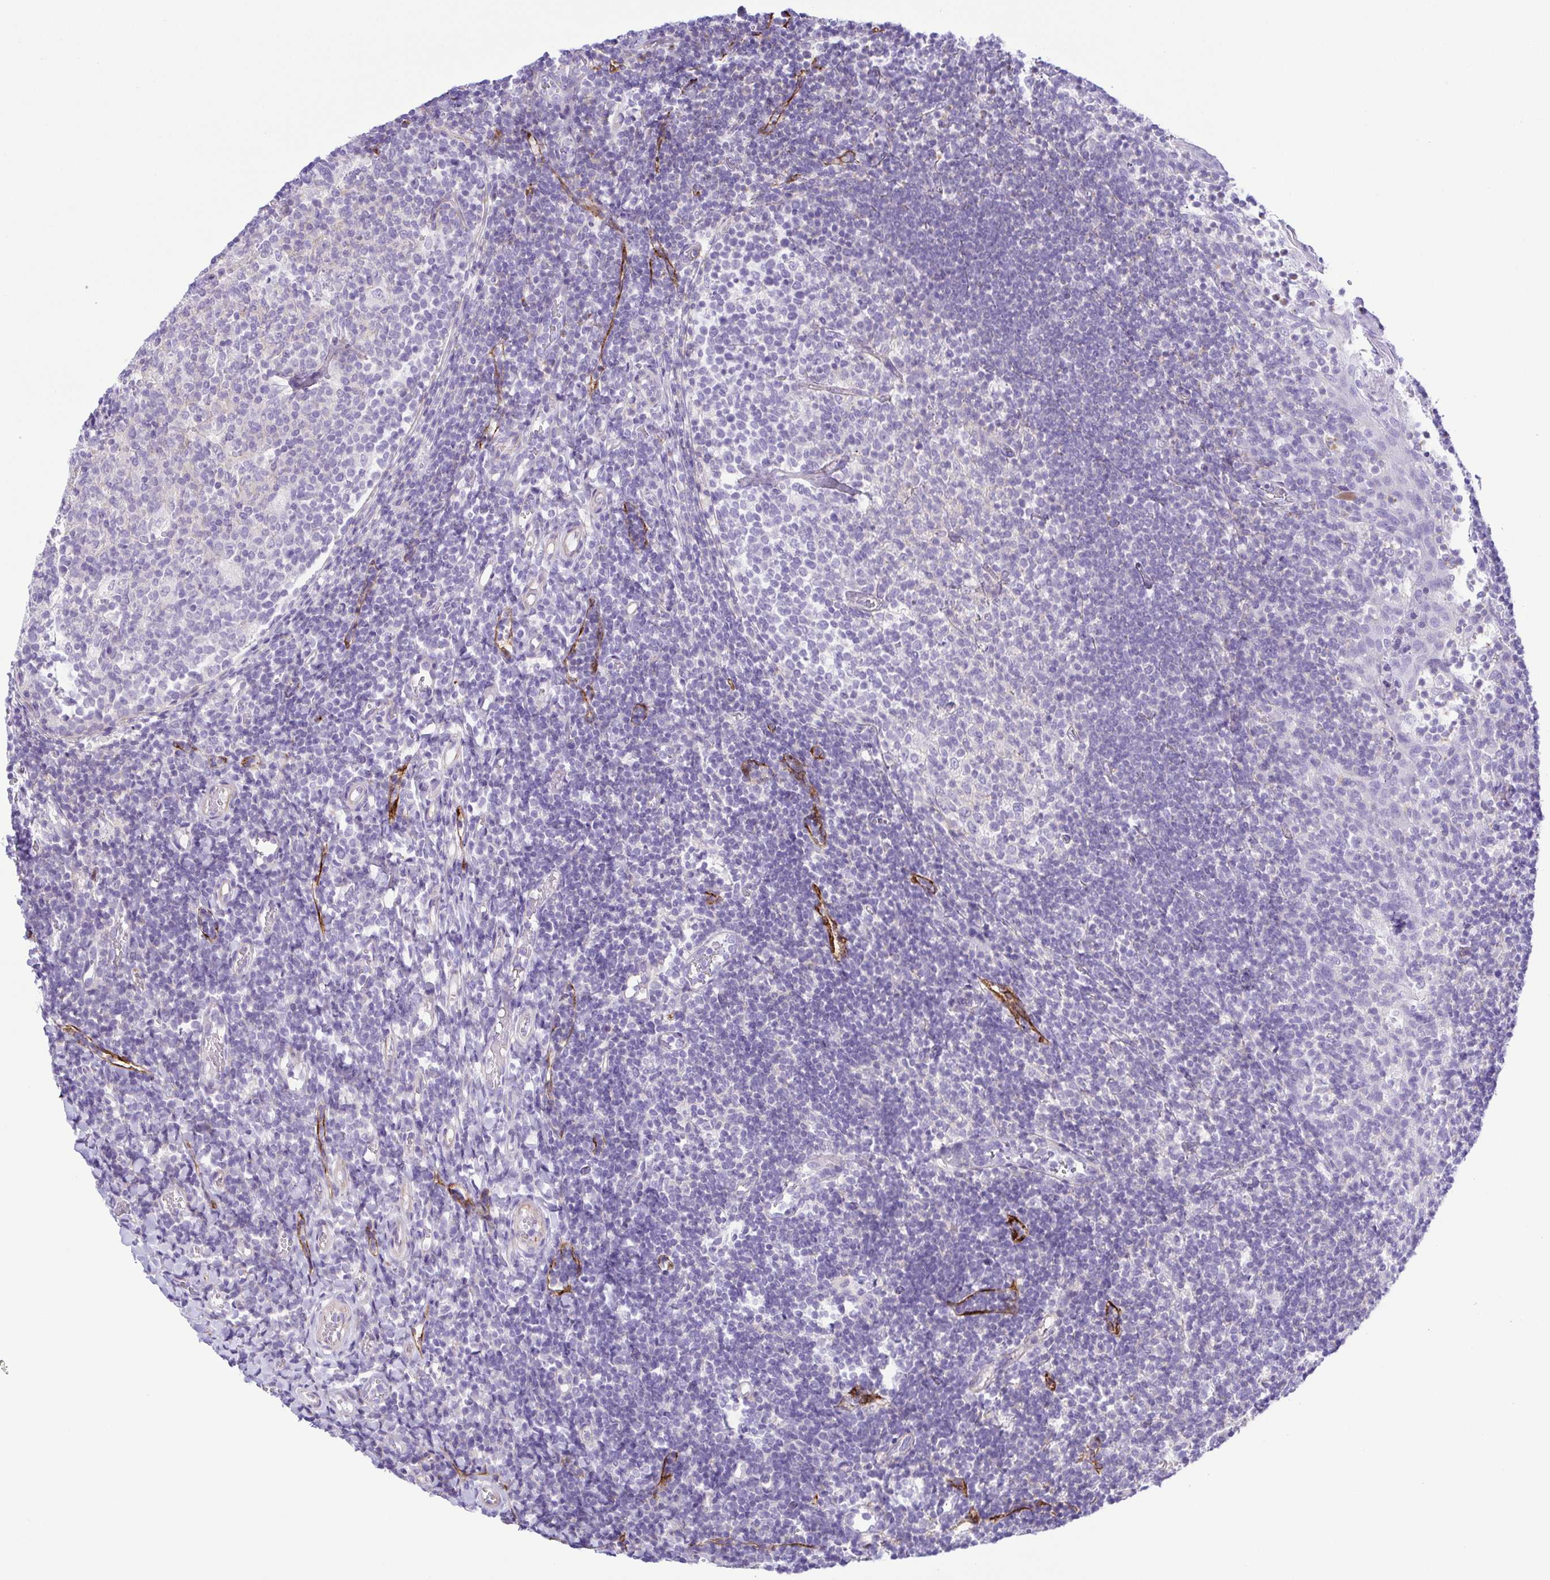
{"staining": {"intensity": "negative", "quantity": "none", "location": "none"}, "tissue": "tonsil", "cell_type": "Germinal center cells", "image_type": "normal", "snomed": [{"axis": "morphology", "description": "Normal tissue, NOS"}, {"axis": "topography", "description": "Tonsil"}], "caption": "Immunohistochemical staining of normal tonsil reveals no significant positivity in germinal center cells. (DAB (3,3'-diaminobenzidine) immunohistochemistry (IHC) with hematoxylin counter stain).", "gene": "GPR182", "patient": {"sex": "female", "age": 10}}